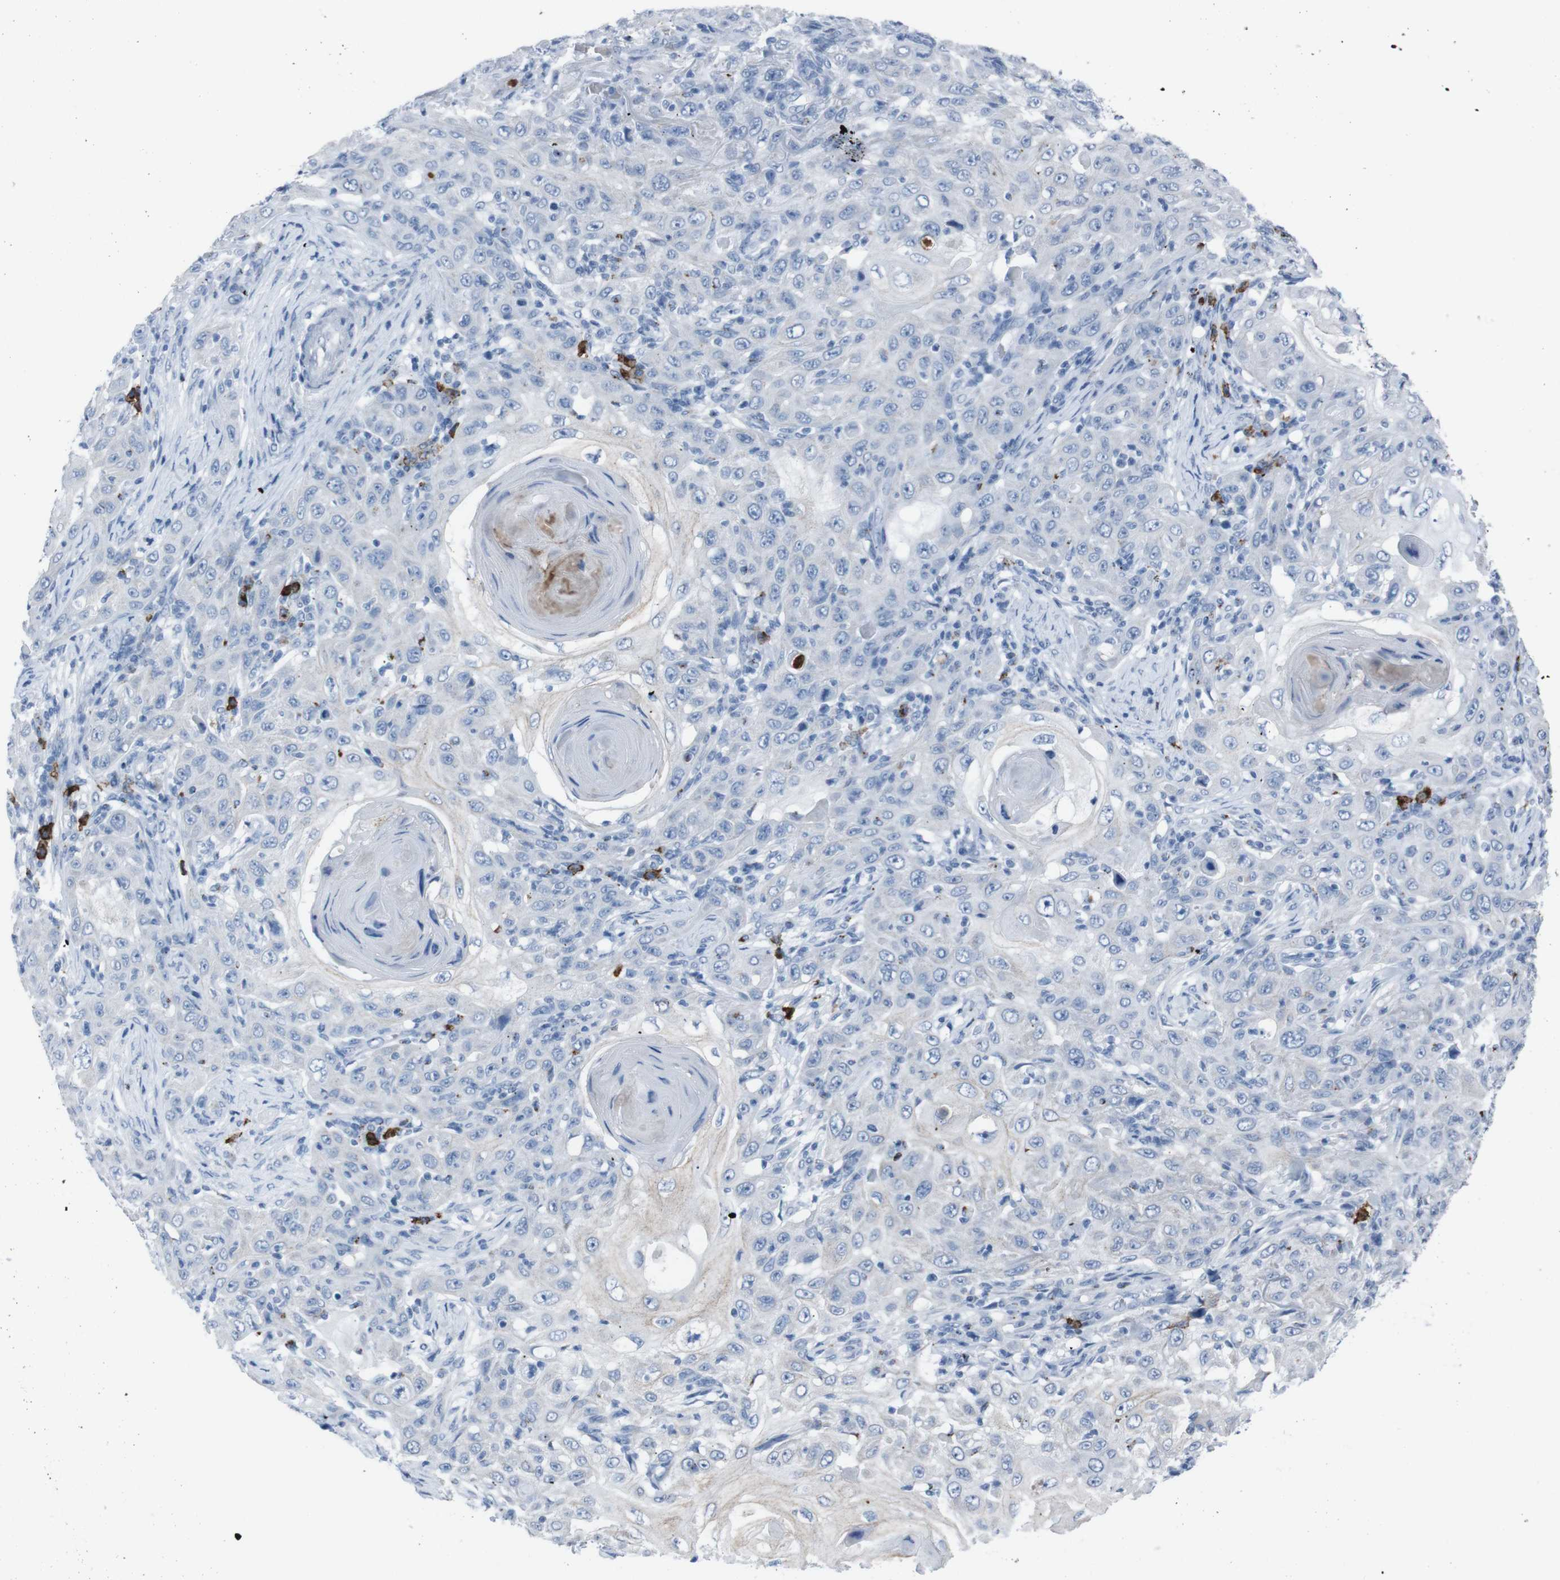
{"staining": {"intensity": "negative", "quantity": "none", "location": "none"}, "tissue": "skin cancer", "cell_type": "Tumor cells", "image_type": "cancer", "snomed": [{"axis": "morphology", "description": "Squamous cell carcinoma, NOS"}, {"axis": "topography", "description": "Skin"}], "caption": "A high-resolution photomicrograph shows immunohistochemistry staining of skin squamous cell carcinoma, which reveals no significant staining in tumor cells.", "gene": "ST6GAL1", "patient": {"sex": "female", "age": 88}}